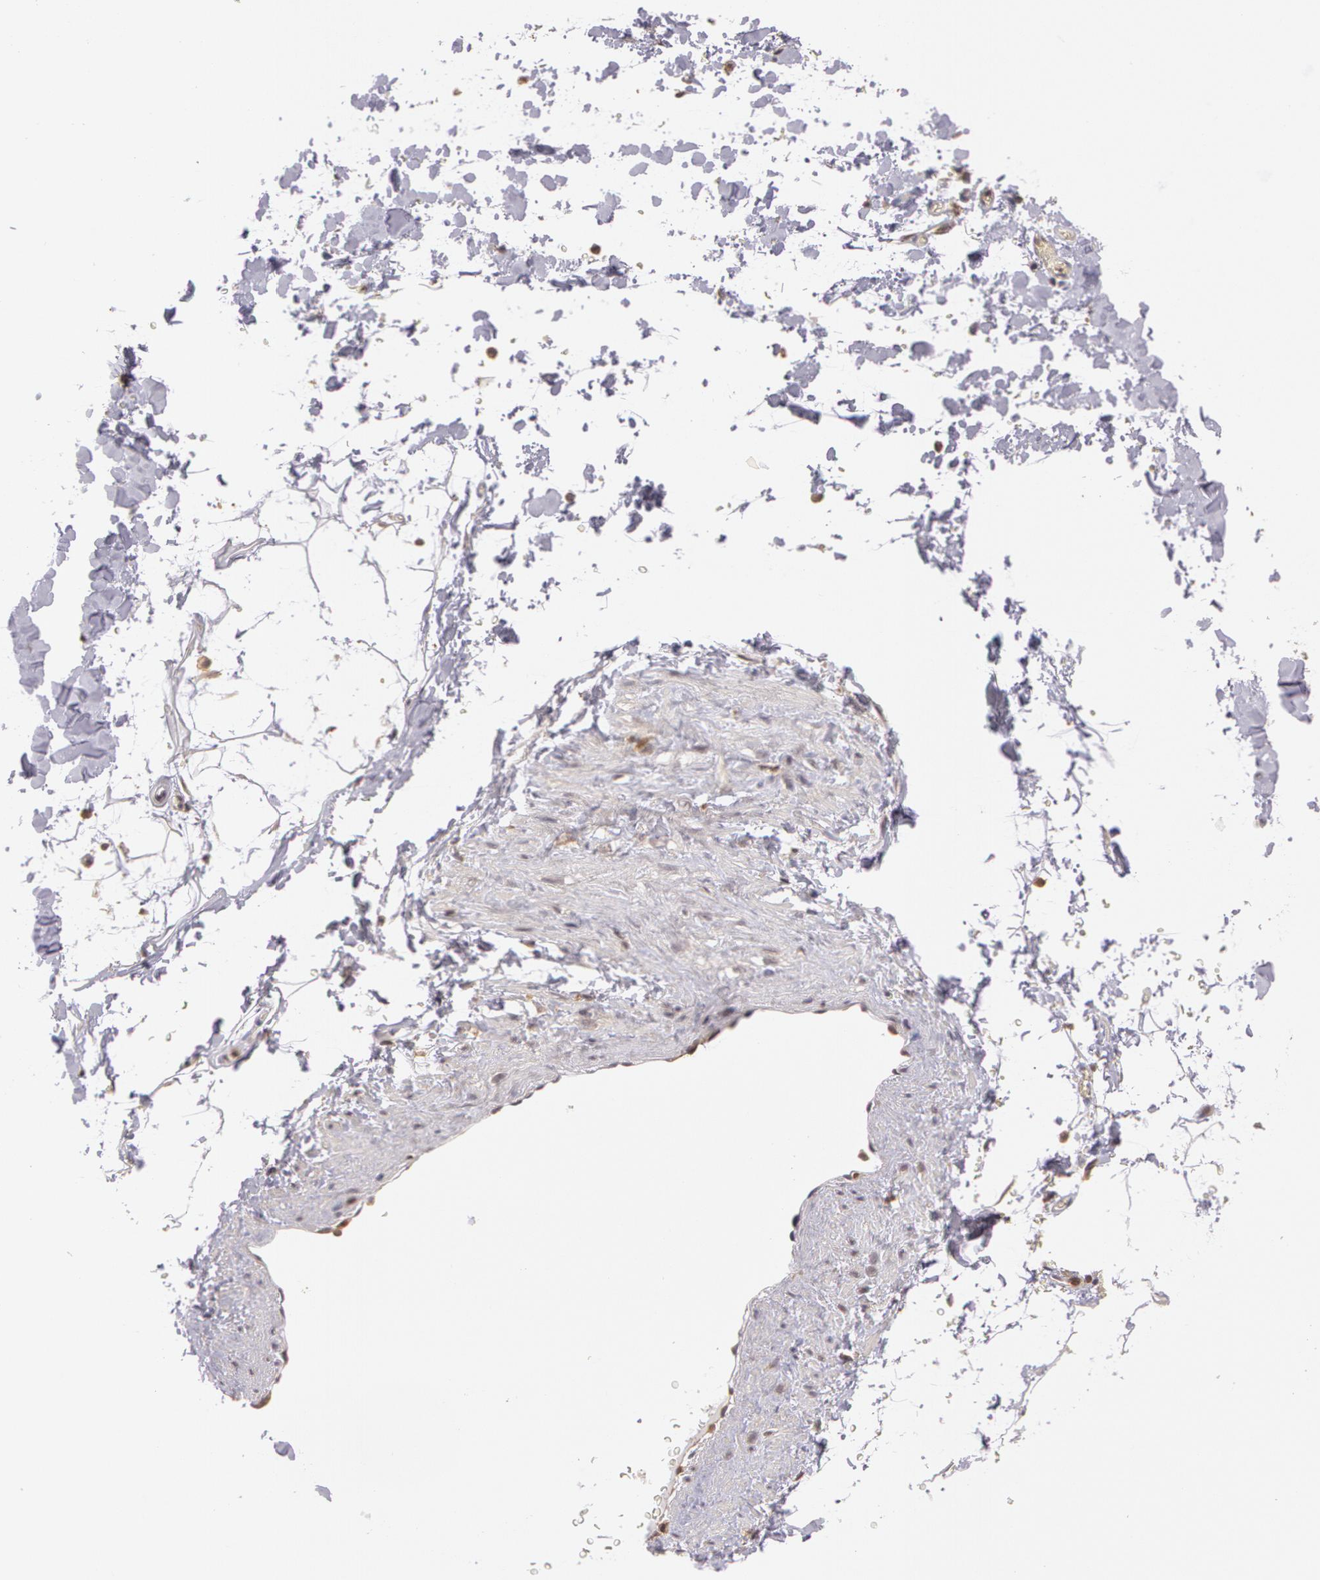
{"staining": {"intensity": "moderate", "quantity": ">75%", "location": "cytoplasmic/membranous"}, "tissue": "adipose tissue", "cell_type": "Adipocytes", "image_type": "normal", "snomed": [{"axis": "morphology", "description": "Normal tissue, NOS"}, {"axis": "topography", "description": "Soft tissue"}], "caption": "The micrograph exhibits staining of benign adipose tissue, revealing moderate cytoplasmic/membranous protein positivity (brown color) within adipocytes. (Stains: DAB (3,3'-diaminobenzidine) in brown, nuclei in blue, Microscopy: brightfield microscopy at high magnification).", "gene": "AHSA1", "patient": {"sex": "male", "age": 72}}